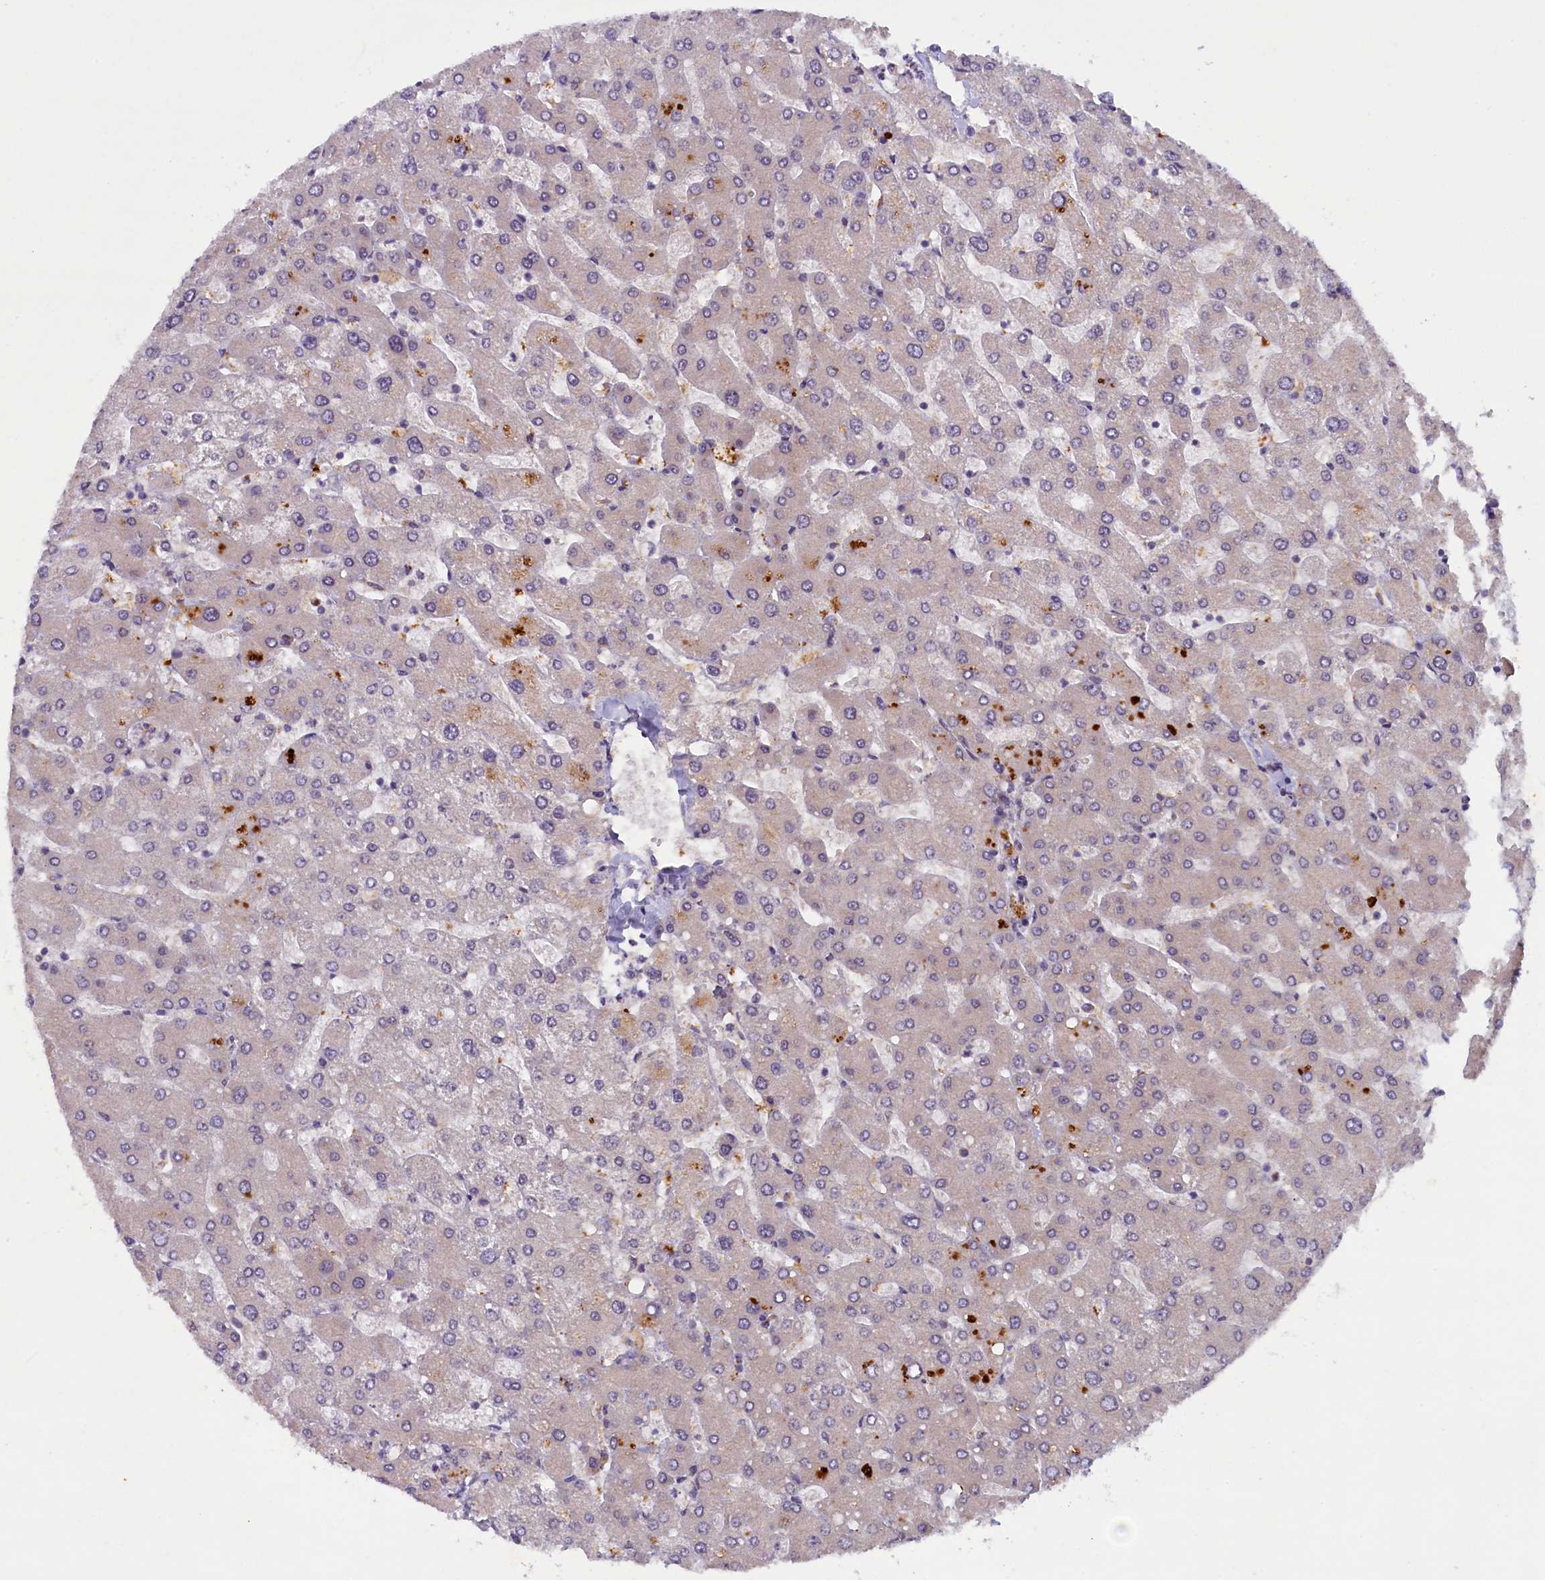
{"staining": {"intensity": "weak", "quantity": "<25%", "location": "cytoplasmic/membranous"}, "tissue": "liver", "cell_type": "Cholangiocytes", "image_type": "normal", "snomed": [{"axis": "morphology", "description": "Normal tissue, NOS"}, {"axis": "topography", "description": "Liver"}], "caption": "Cholangiocytes show no significant expression in benign liver. The staining was performed using DAB to visualize the protein expression in brown, while the nuclei were stained in blue with hematoxylin (Magnification: 20x).", "gene": "CCDC9B", "patient": {"sex": "male", "age": 55}}